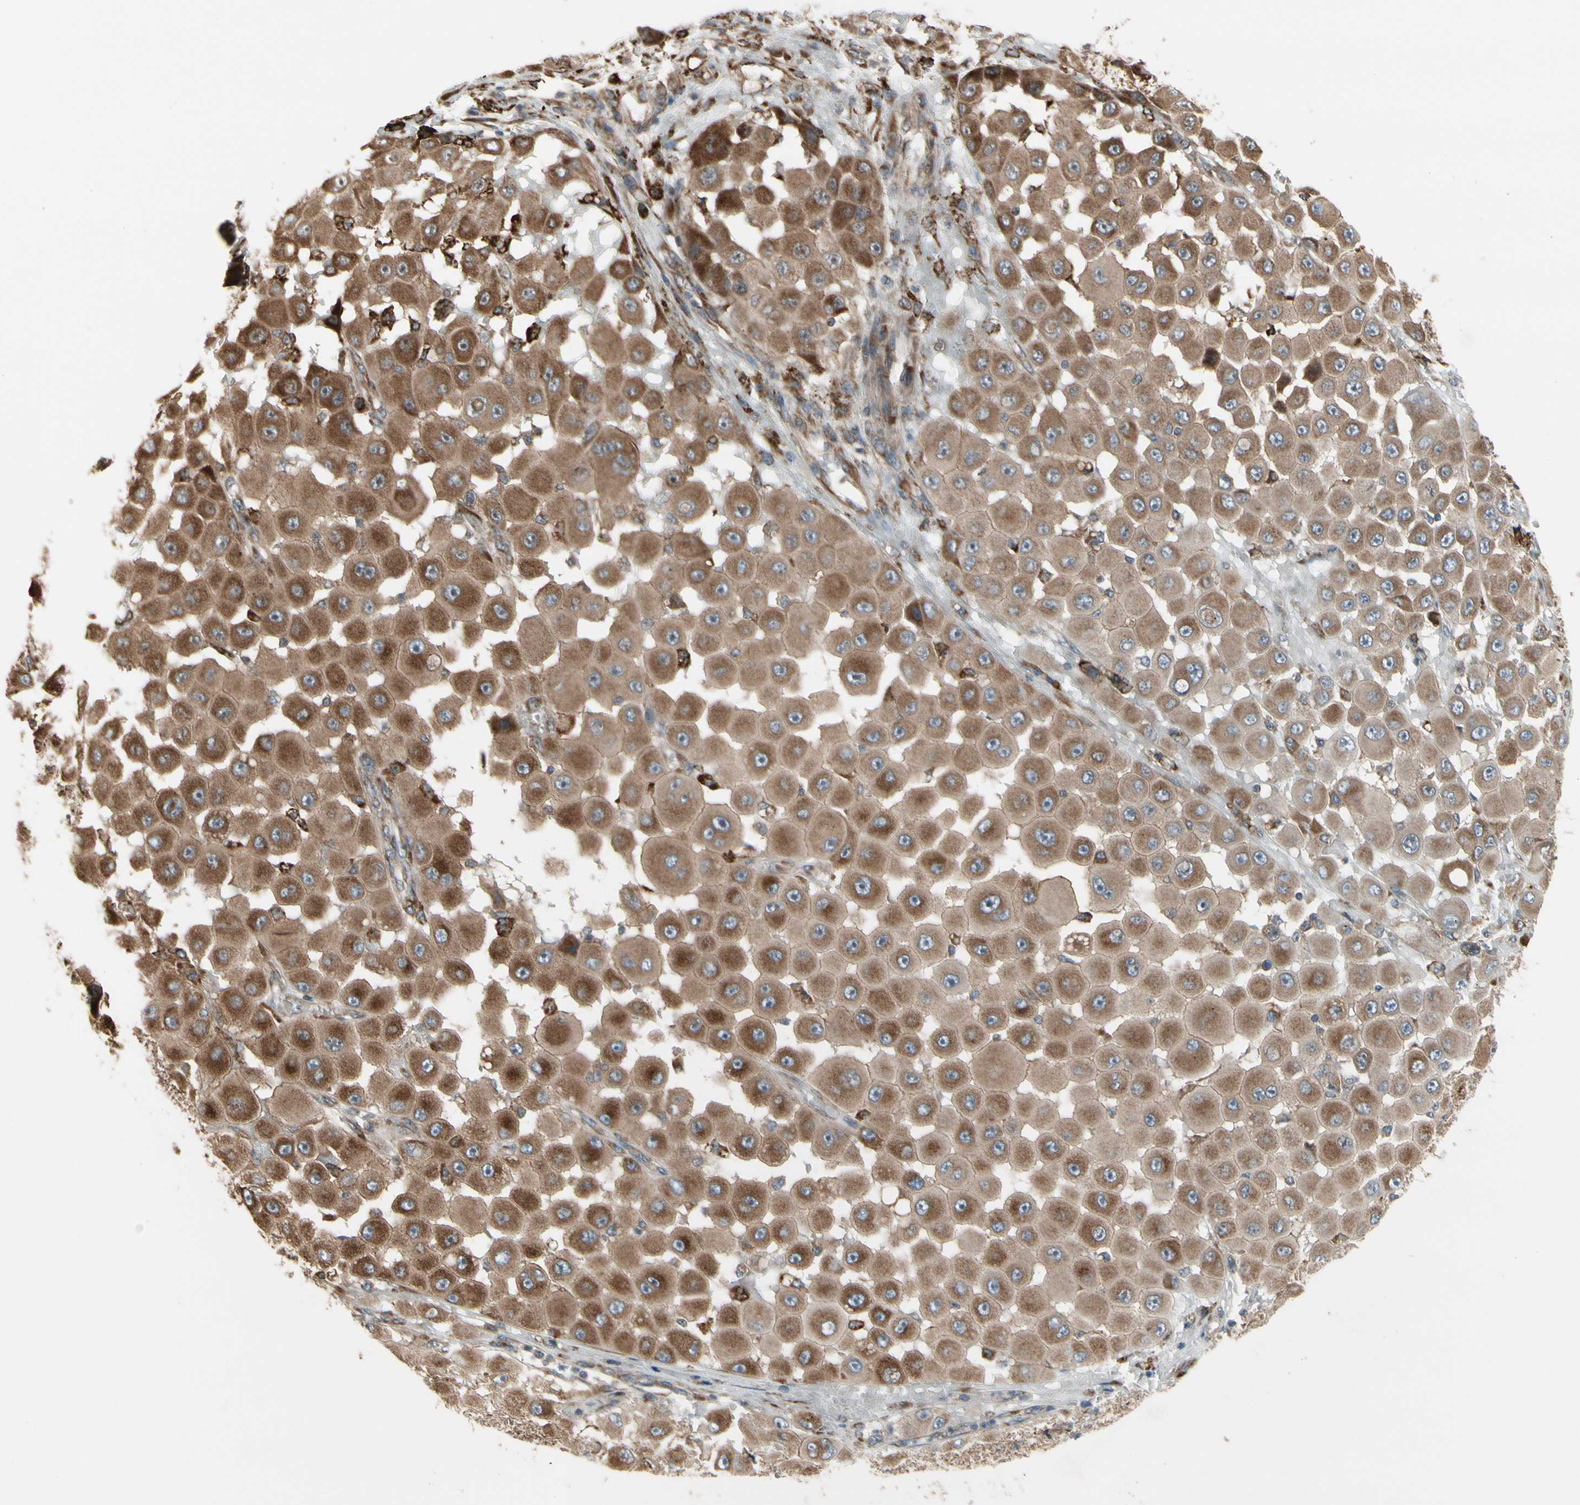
{"staining": {"intensity": "moderate", "quantity": ">75%", "location": "cytoplasmic/membranous"}, "tissue": "melanoma", "cell_type": "Tumor cells", "image_type": "cancer", "snomed": [{"axis": "morphology", "description": "Malignant melanoma, NOS"}, {"axis": "topography", "description": "Skin"}], "caption": "Melanoma stained for a protein demonstrates moderate cytoplasmic/membranous positivity in tumor cells.", "gene": "SLC39A9", "patient": {"sex": "female", "age": 81}}